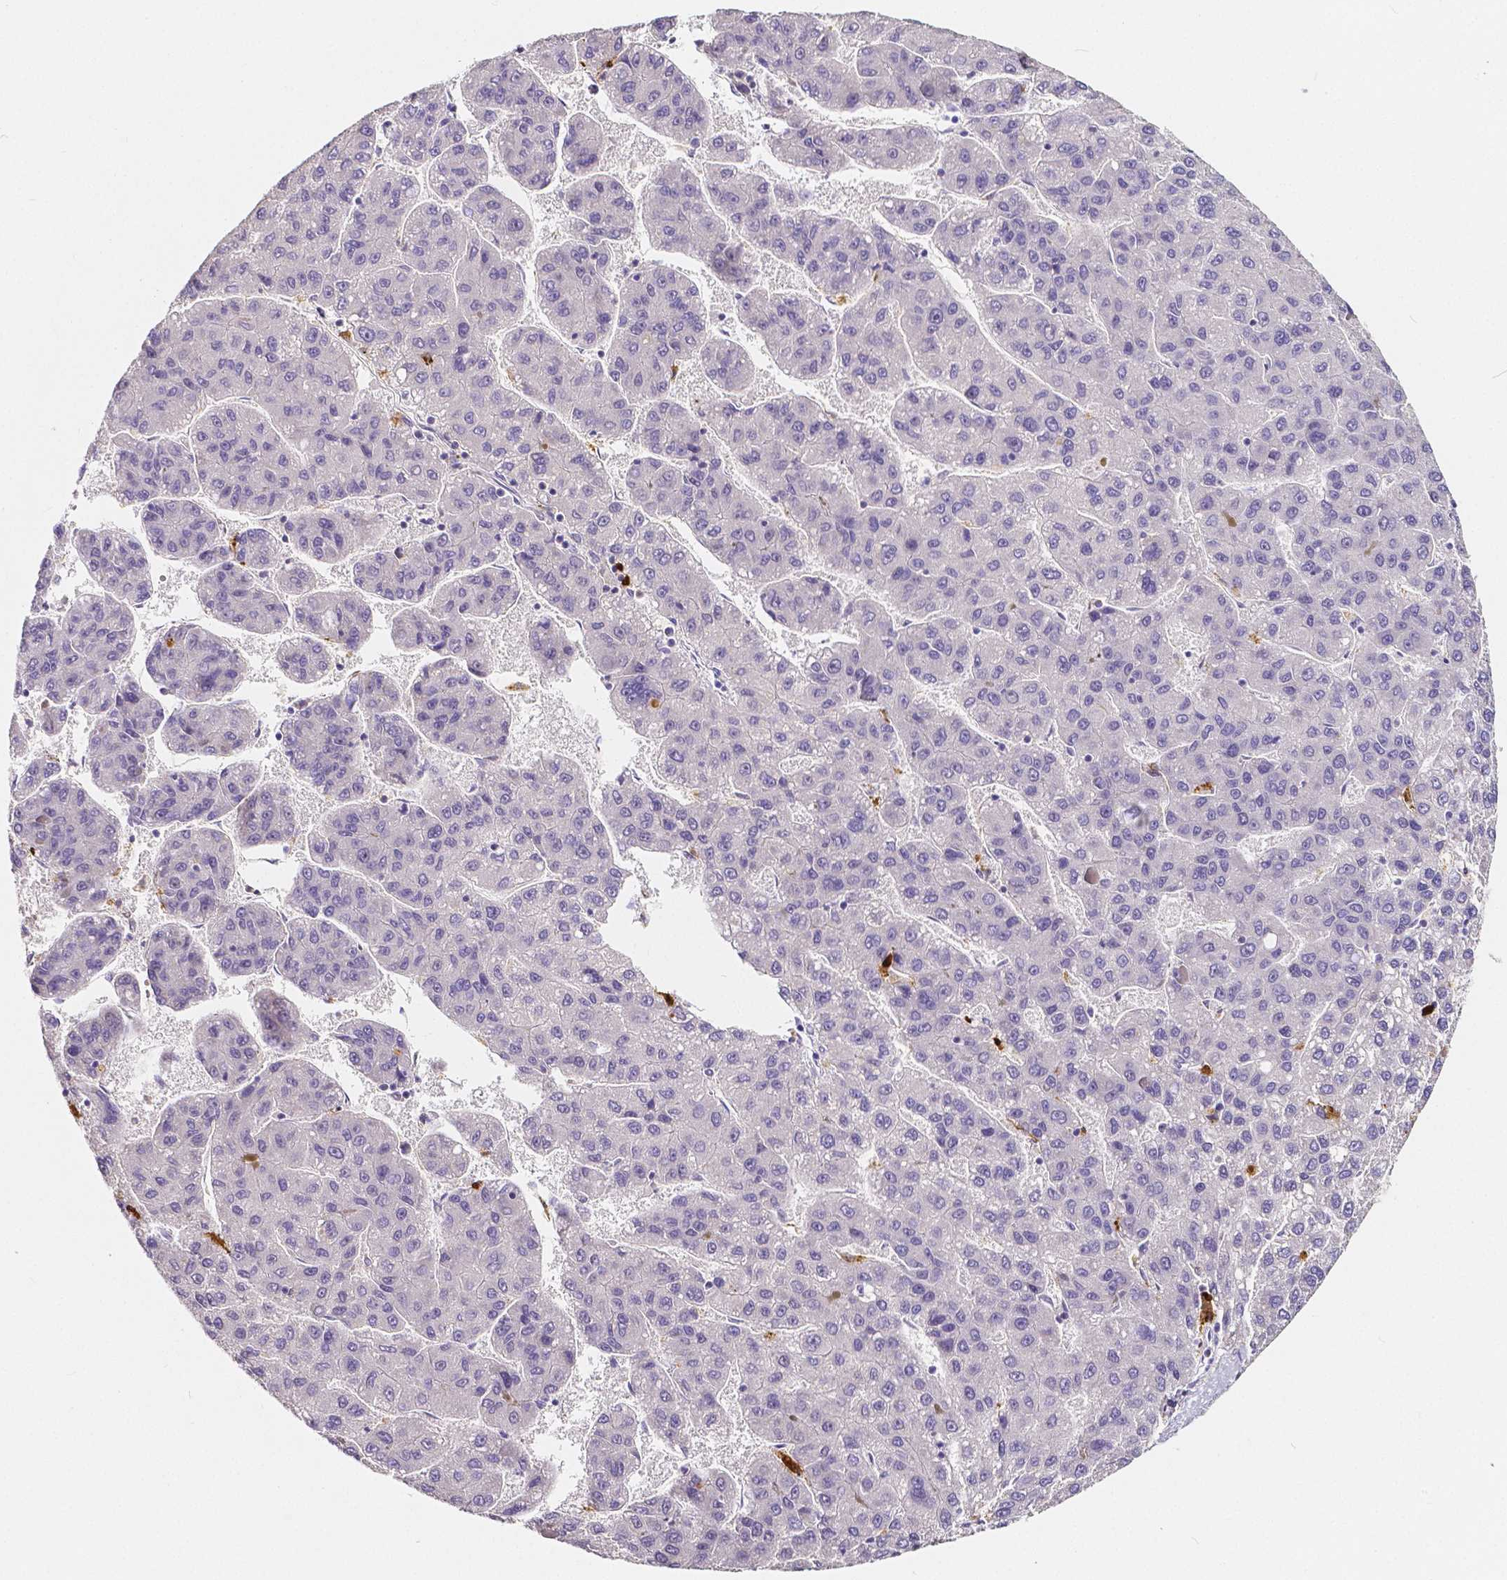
{"staining": {"intensity": "negative", "quantity": "none", "location": "none"}, "tissue": "liver cancer", "cell_type": "Tumor cells", "image_type": "cancer", "snomed": [{"axis": "morphology", "description": "Carcinoma, Hepatocellular, NOS"}, {"axis": "topography", "description": "Liver"}], "caption": "A micrograph of liver cancer (hepatocellular carcinoma) stained for a protein displays no brown staining in tumor cells. (Stains: DAB immunohistochemistry (IHC) with hematoxylin counter stain, Microscopy: brightfield microscopy at high magnification).", "gene": "ACP5", "patient": {"sex": "female", "age": 82}}